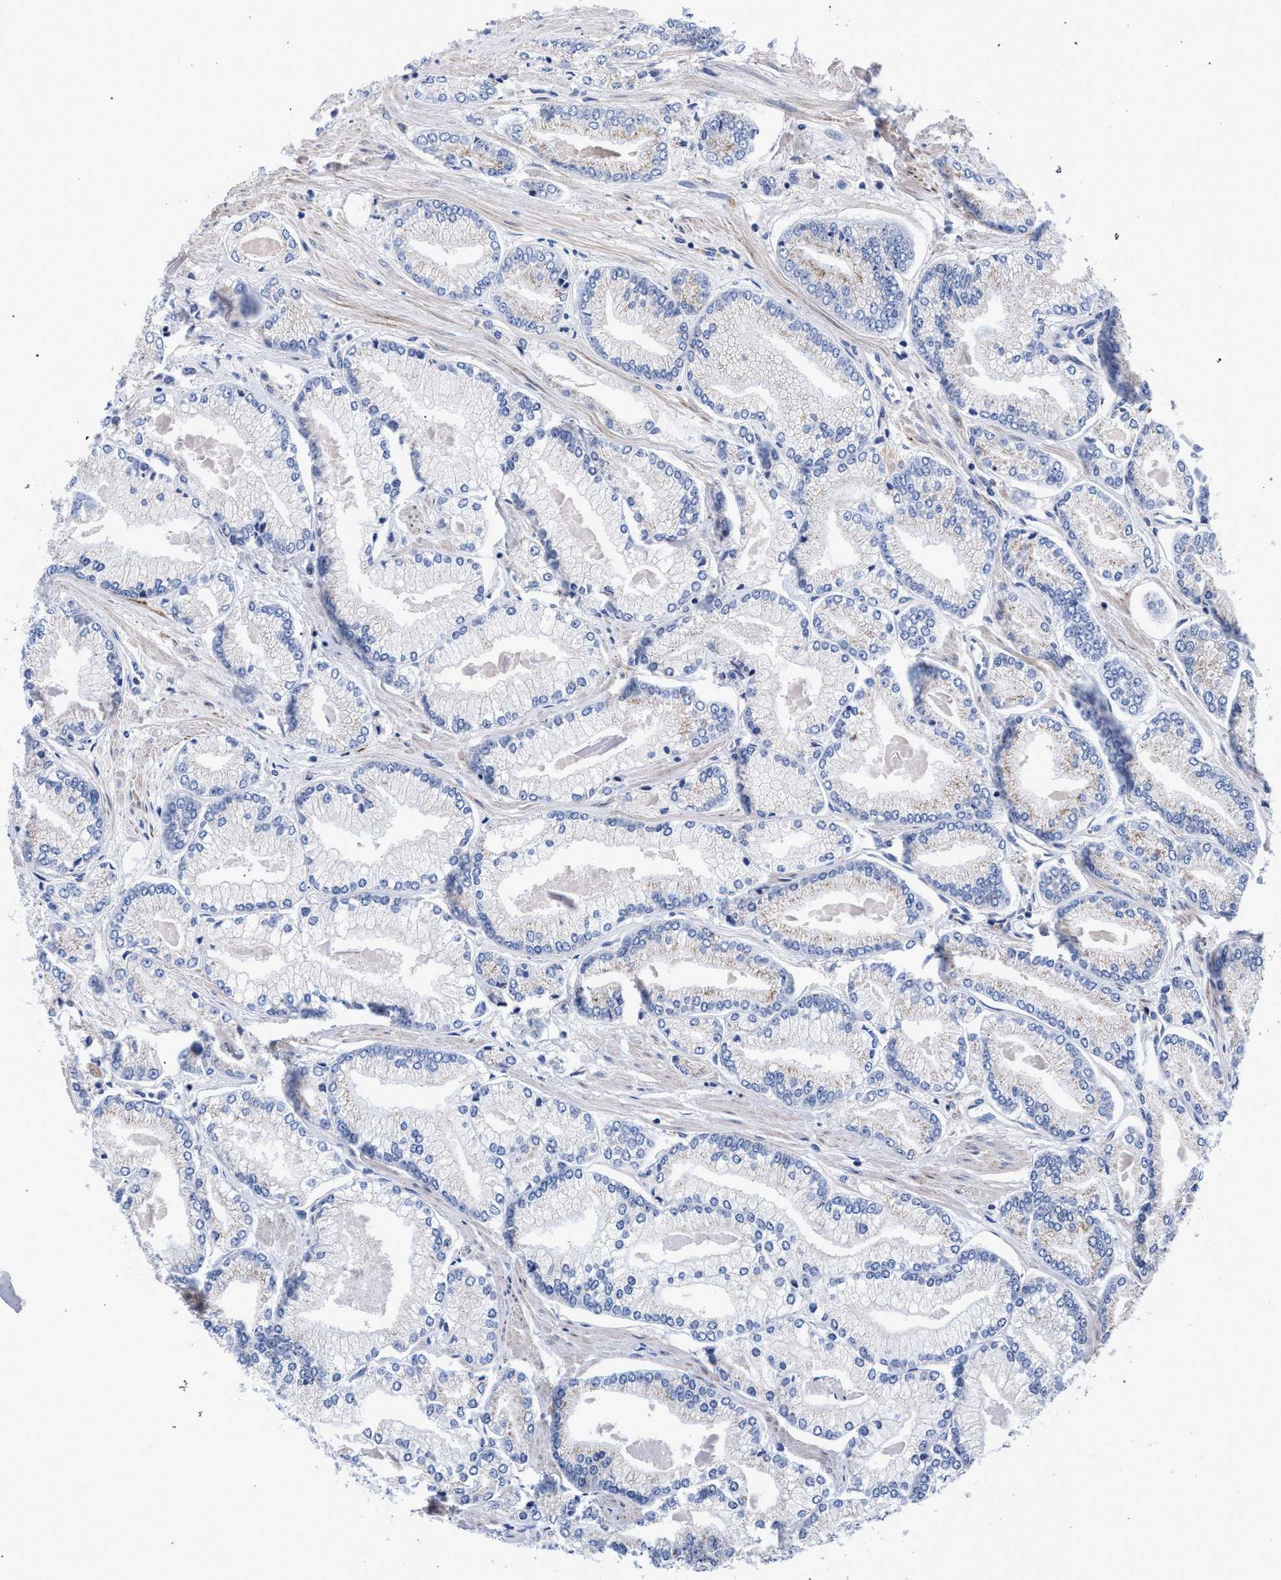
{"staining": {"intensity": "negative", "quantity": "none", "location": "none"}, "tissue": "prostate cancer", "cell_type": "Tumor cells", "image_type": "cancer", "snomed": [{"axis": "morphology", "description": "Adenocarcinoma, Low grade"}, {"axis": "topography", "description": "Prostate"}], "caption": "Human prostate cancer stained for a protein using IHC displays no expression in tumor cells.", "gene": "ACOX1", "patient": {"sex": "male", "age": 52}}